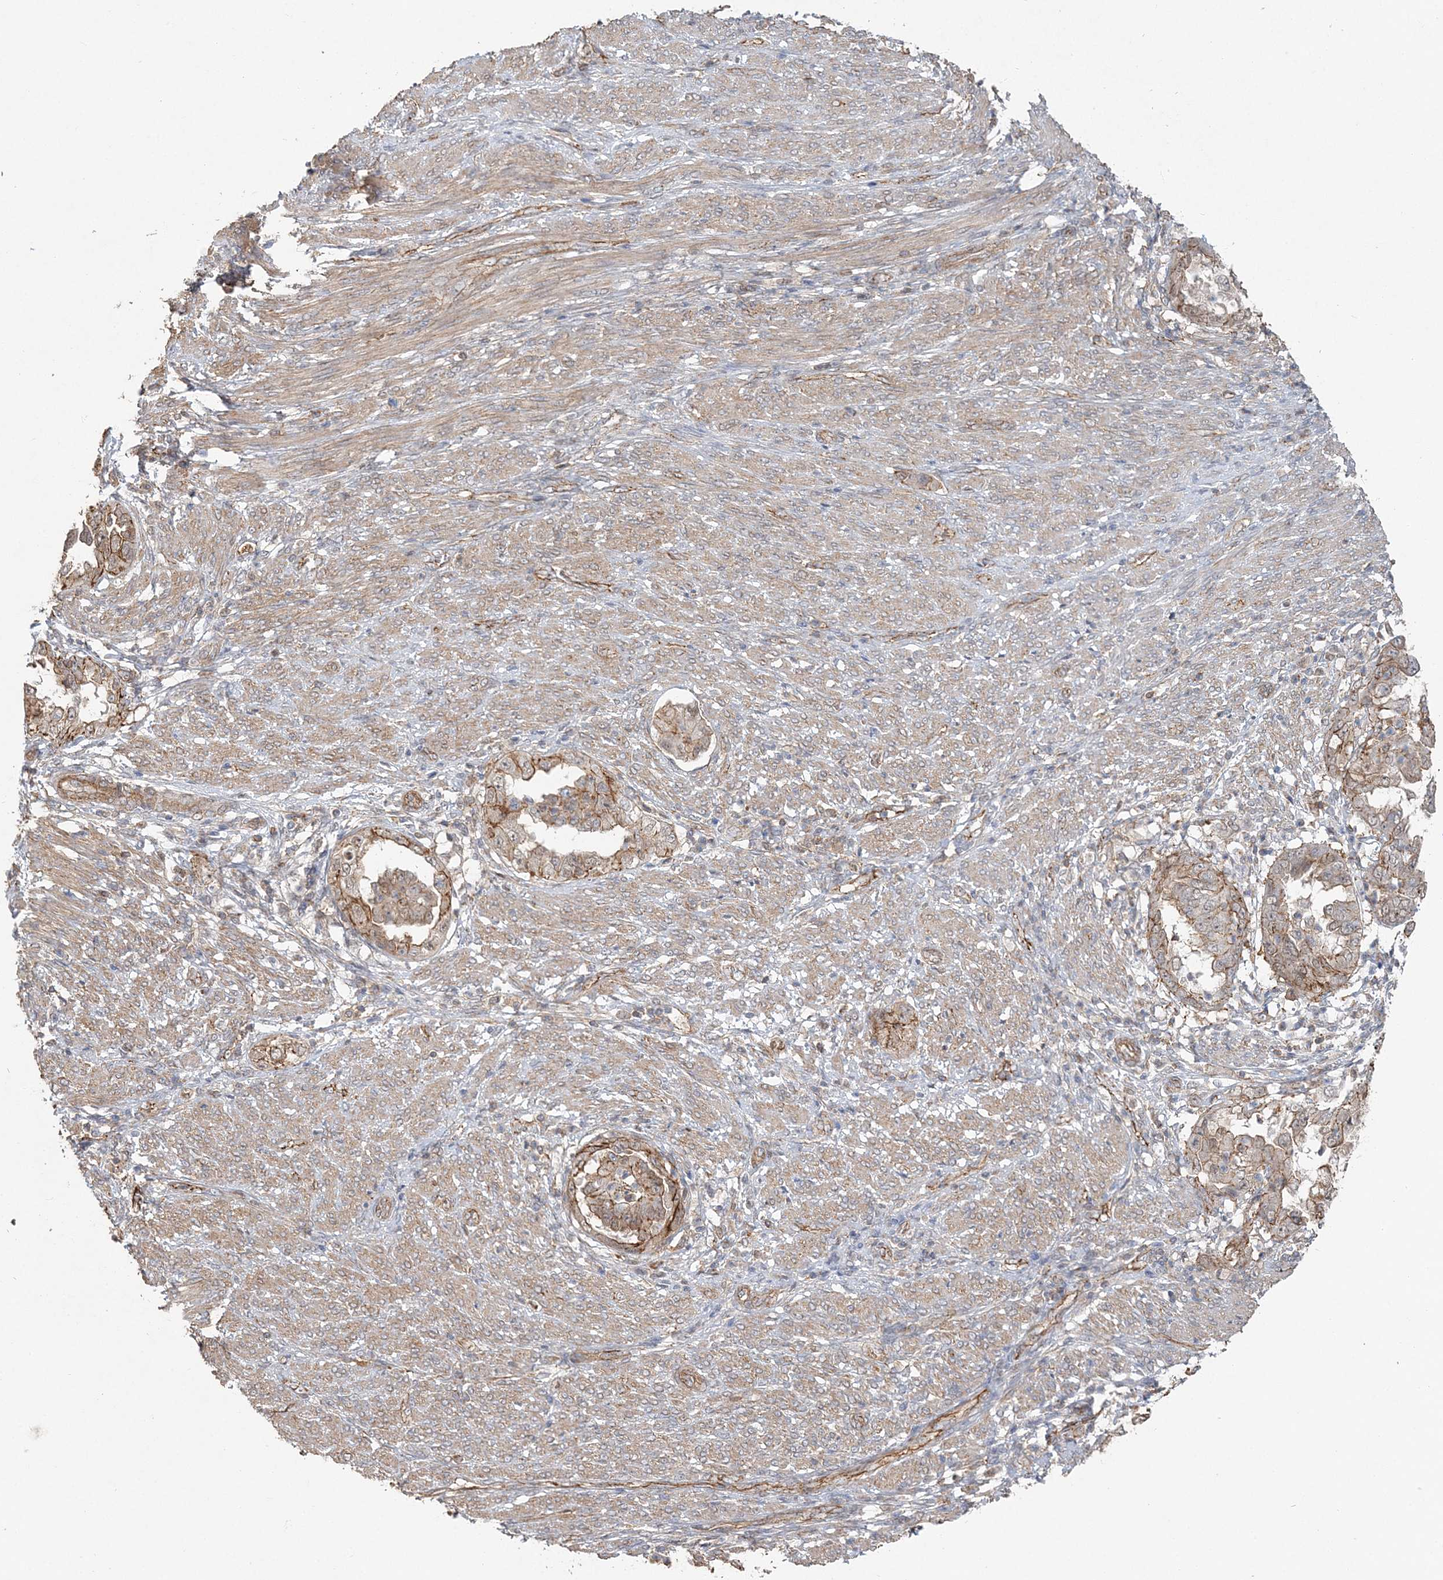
{"staining": {"intensity": "moderate", "quantity": ">75%", "location": "cytoplasmic/membranous"}, "tissue": "endometrial cancer", "cell_type": "Tumor cells", "image_type": "cancer", "snomed": [{"axis": "morphology", "description": "Adenocarcinoma, NOS"}, {"axis": "topography", "description": "Endometrium"}], "caption": "High-magnification brightfield microscopy of endometrial adenocarcinoma stained with DAB (brown) and counterstained with hematoxylin (blue). tumor cells exhibit moderate cytoplasmic/membranous positivity is seen in approximately>75% of cells.", "gene": "MAT2B", "patient": {"sex": "female", "age": 85}}